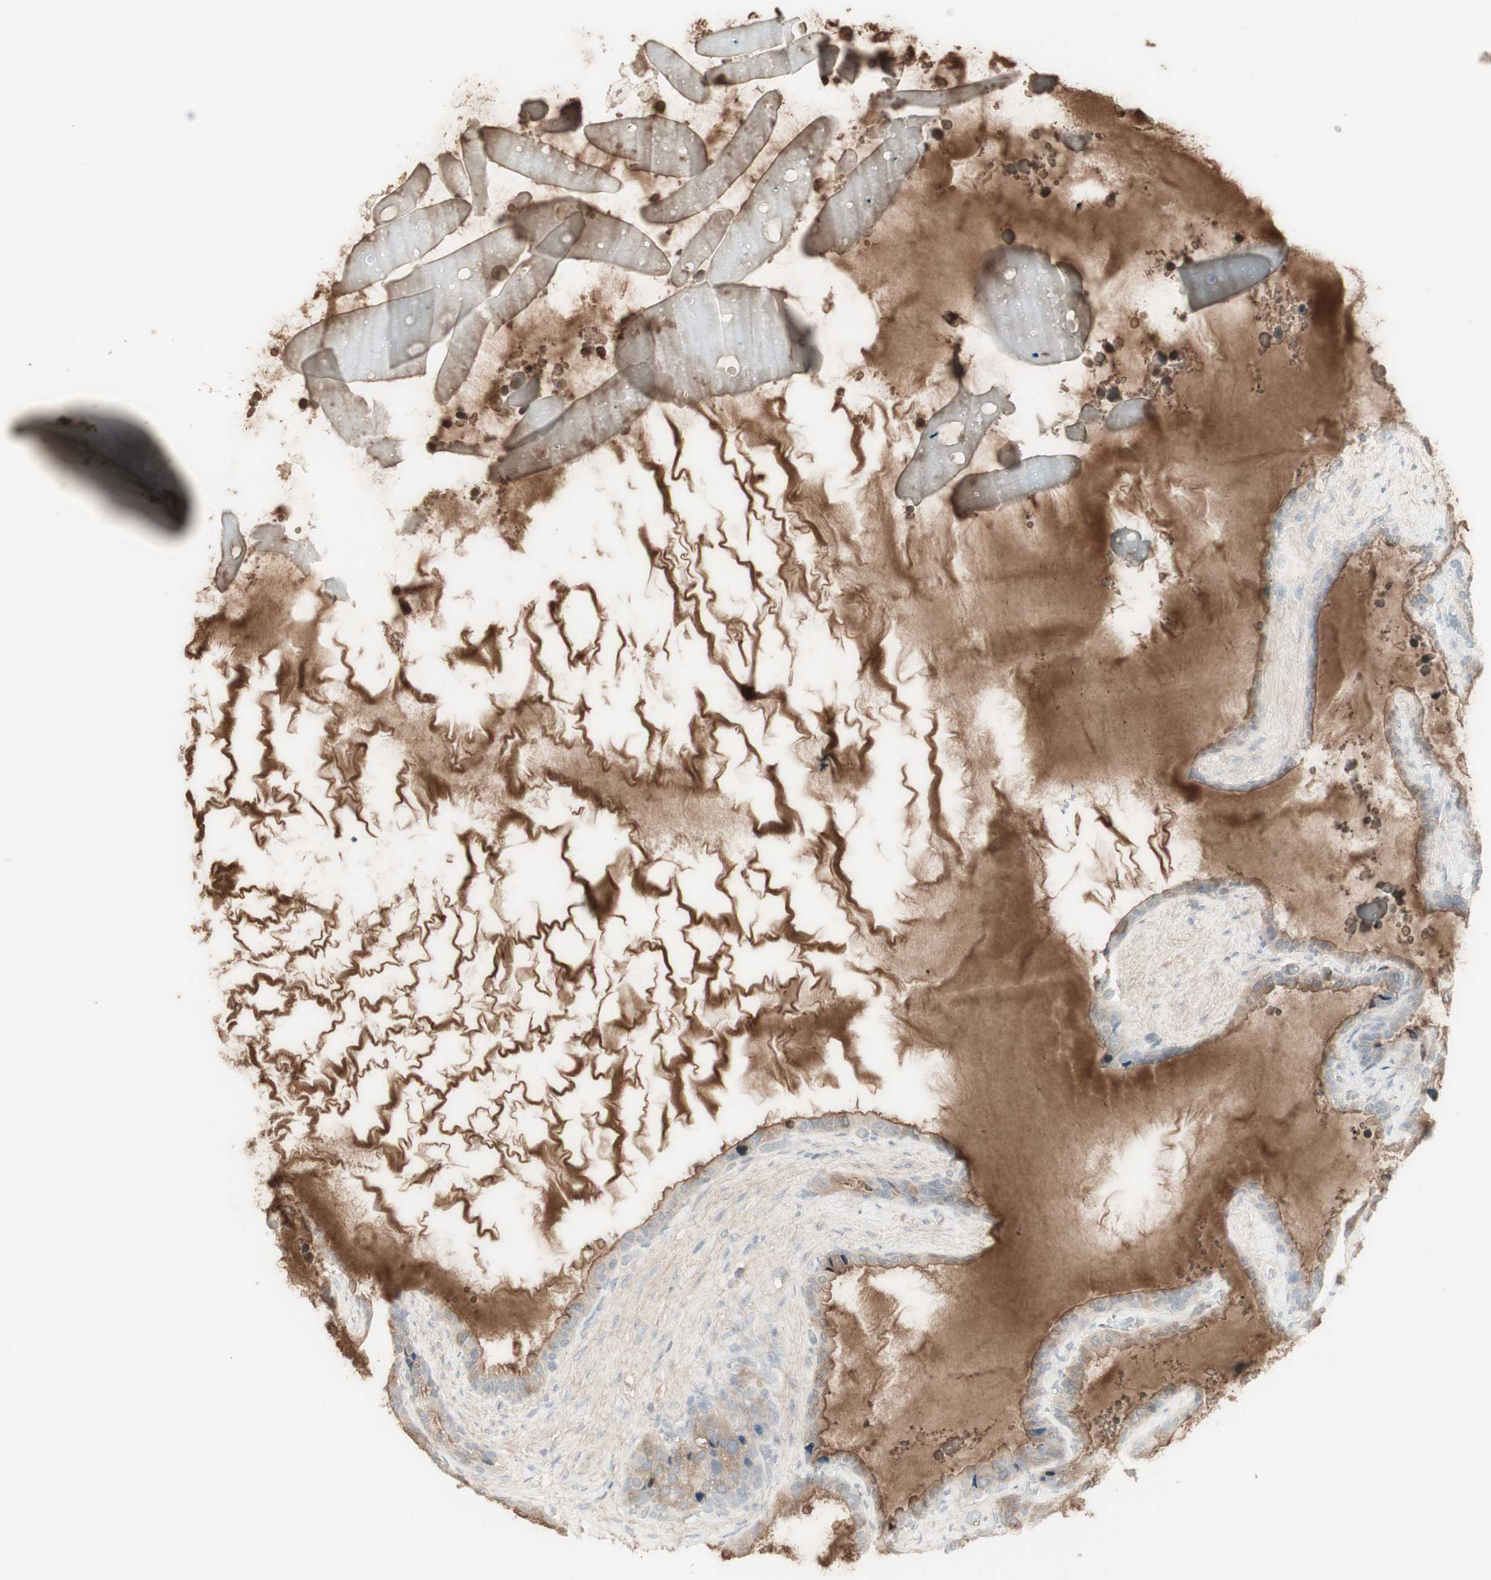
{"staining": {"intensity": "moderate", "quantity": "<25%", "location": "cytoplasmic/membranous"}, "tissue": "seminal vesicle", "cell_type": "Glandular cells", "image_type": "normal", "snomed": [{"axis": "morphology", "description": "Normal tissue, NOS"}, {"axis": "topography", "description": "Seminal veicle"}], "caption": "Immunohistochemistry staining of benign seminal vesicle, which shows low levels of moderate cytoplasmic/membranous expression in about <25% of glandular cells indicating moderate cytoplasmic/membranous protein staining. The staining was performed using DAB (brown) for protein detection and nuclei were counterstained in hematoxylin (blue).", "gene": "IFNG", "patient": {"sex": "male", "age": 46}}